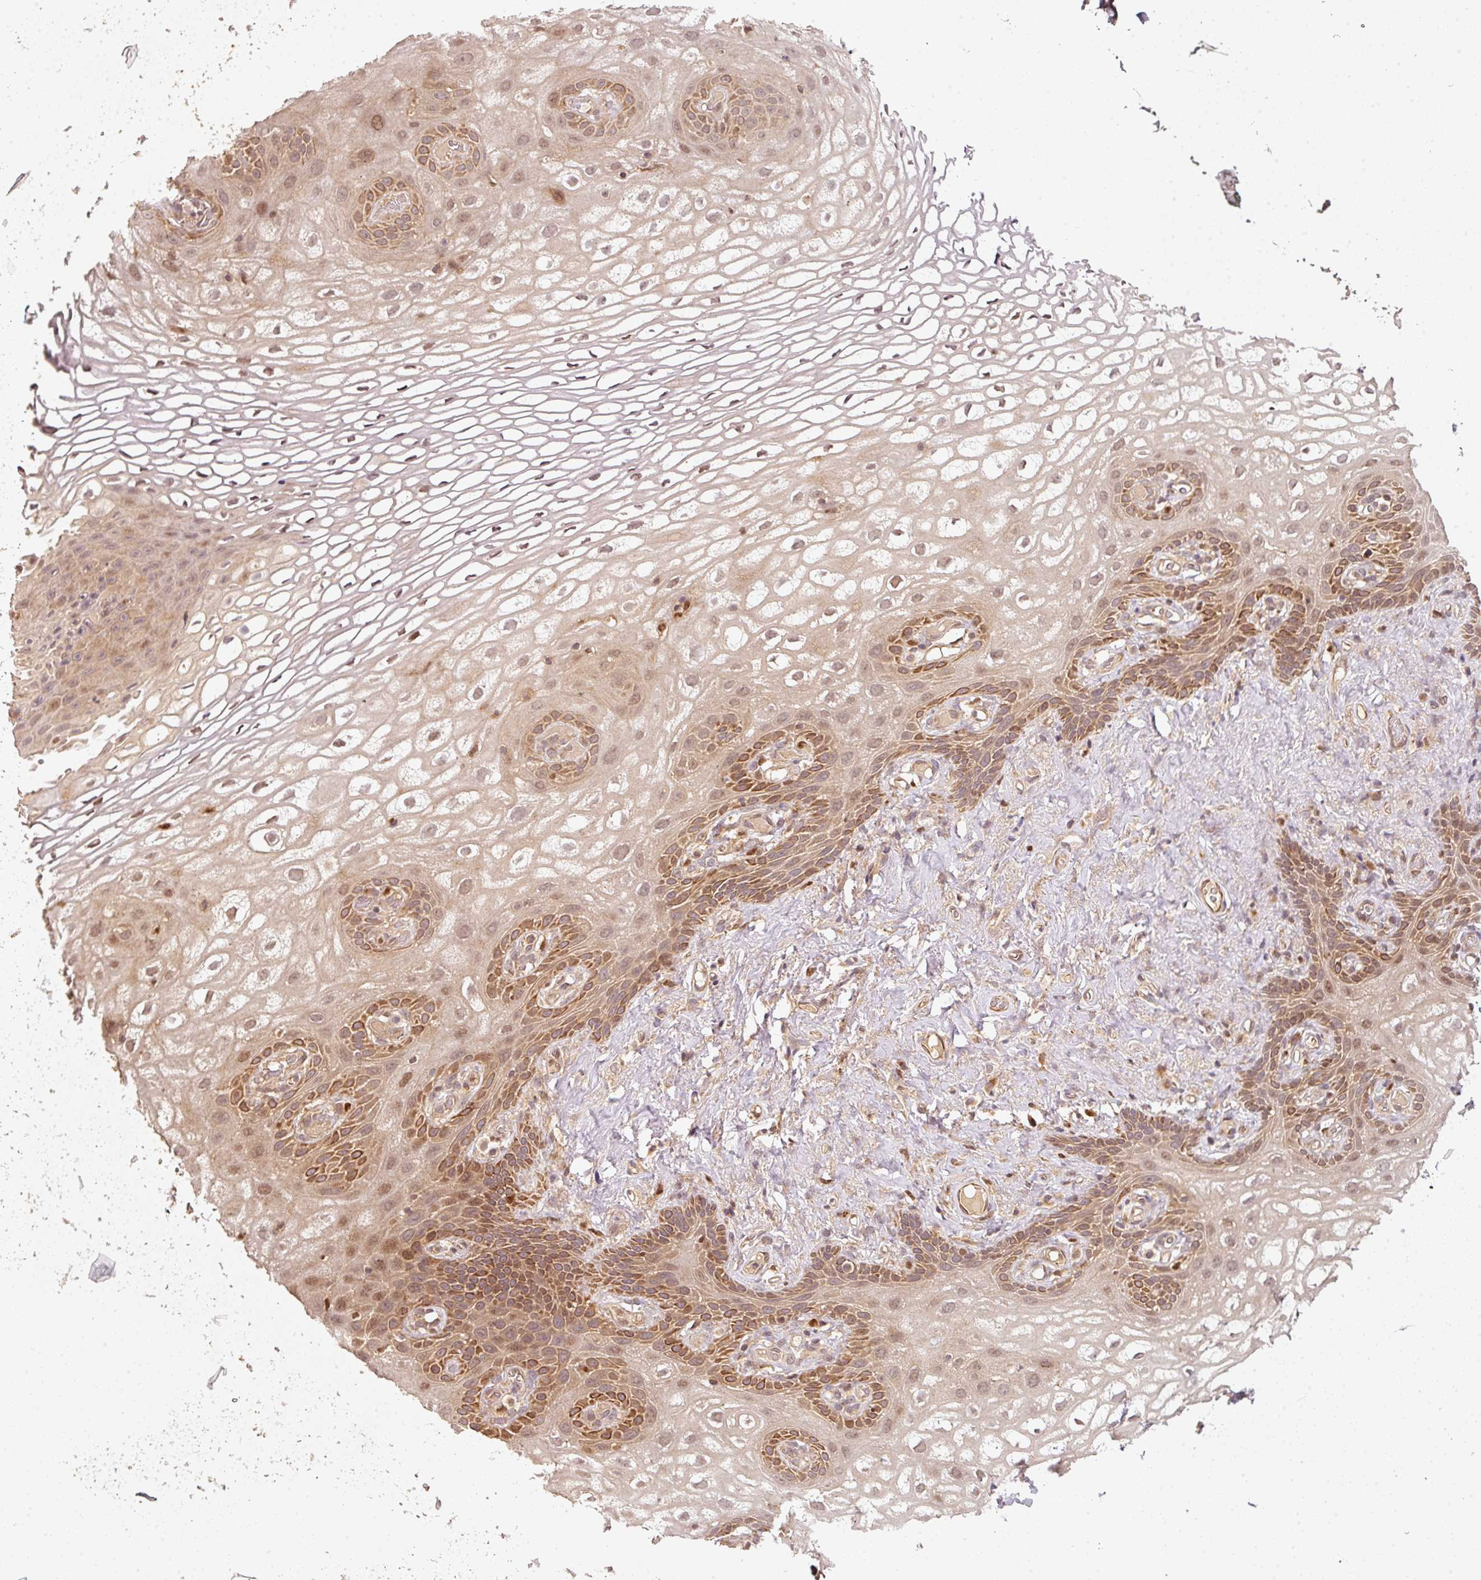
{"staining": {"intensity": "moderate", "quantity": ">75%", "location": "cytoplasmic/membranous"}, "tissue": "vagina", "cell_type": "Squamous epithelial cells", "image_type": "normal", "snomed": [{"axis": "morphology", "description": "Normal tissue, NOS"}, {"axis": "topography", "description": "Vagina"}, {"axis": "topography", "description": "Peripheral nerve tissue"}], "caption": "This micrograph displays immunohistochemistry (IHC) staining of unremarkable vagina, with medium moderate cytoplasmic/membranous expression in approximately >75% of squamous epithelial cells.", "gene": "RRAS2", "patient": {"sex": "female", "age": 71}}